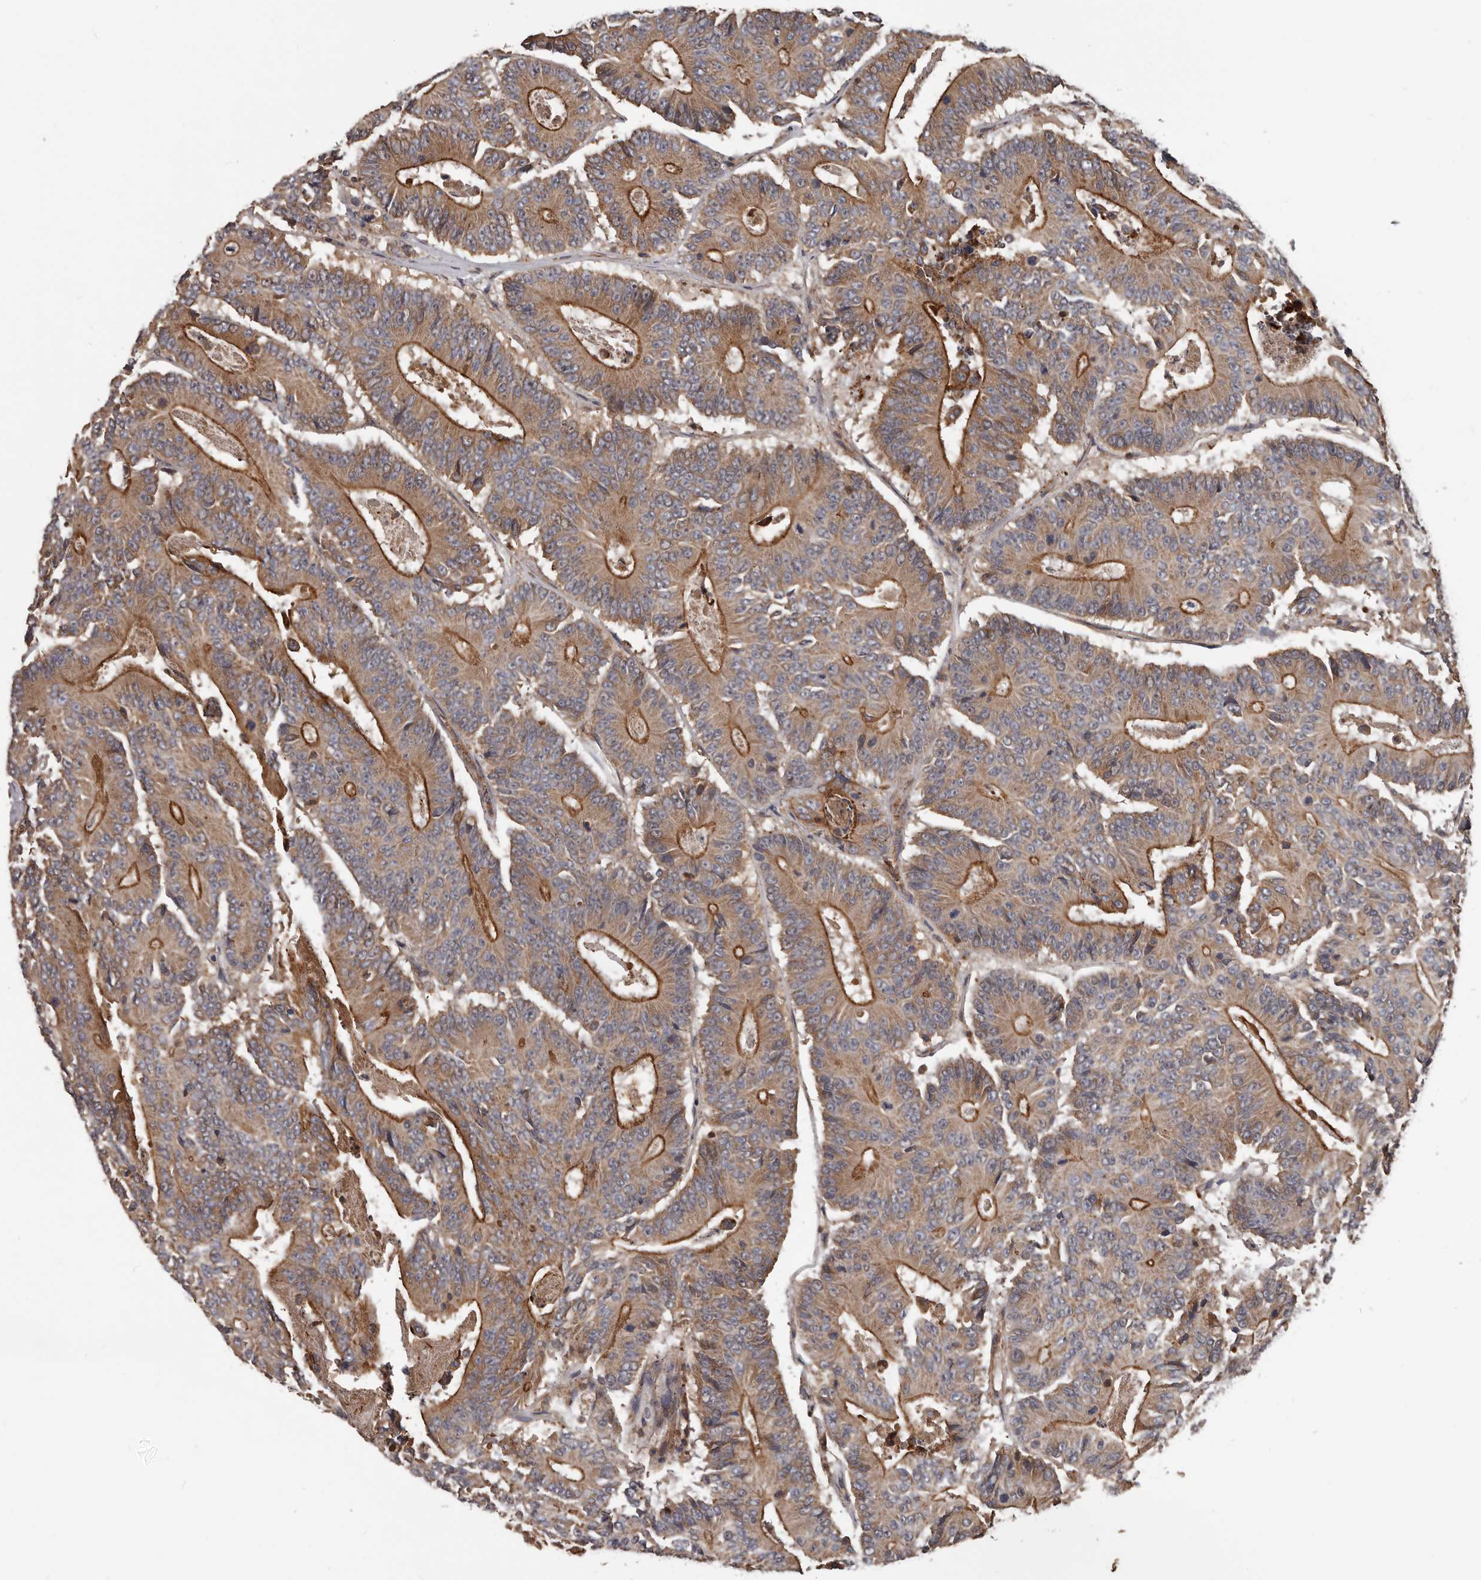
{"staining": {"intensity": "moderate", "quantity": ">75%", "location": "cytoplasmic/membranous"}, "tissue": "colorectal cancer", "cell_type": "Tumor cells", "image_type": "cancer", "snomed": [{"axis": "morphology", "description": "Adenocarcinoma, NOS"}, {"axis": "topography", "description": "Colon"}], "caption": "Immunohistochemical staining of human colorectal cancer exhibits medium levels of moderate cytoplasmic/membranous expression in approximately >75% of tumor cells.", "gene": "PNRC2", "patient": {"sex": "male", "age": 83}}